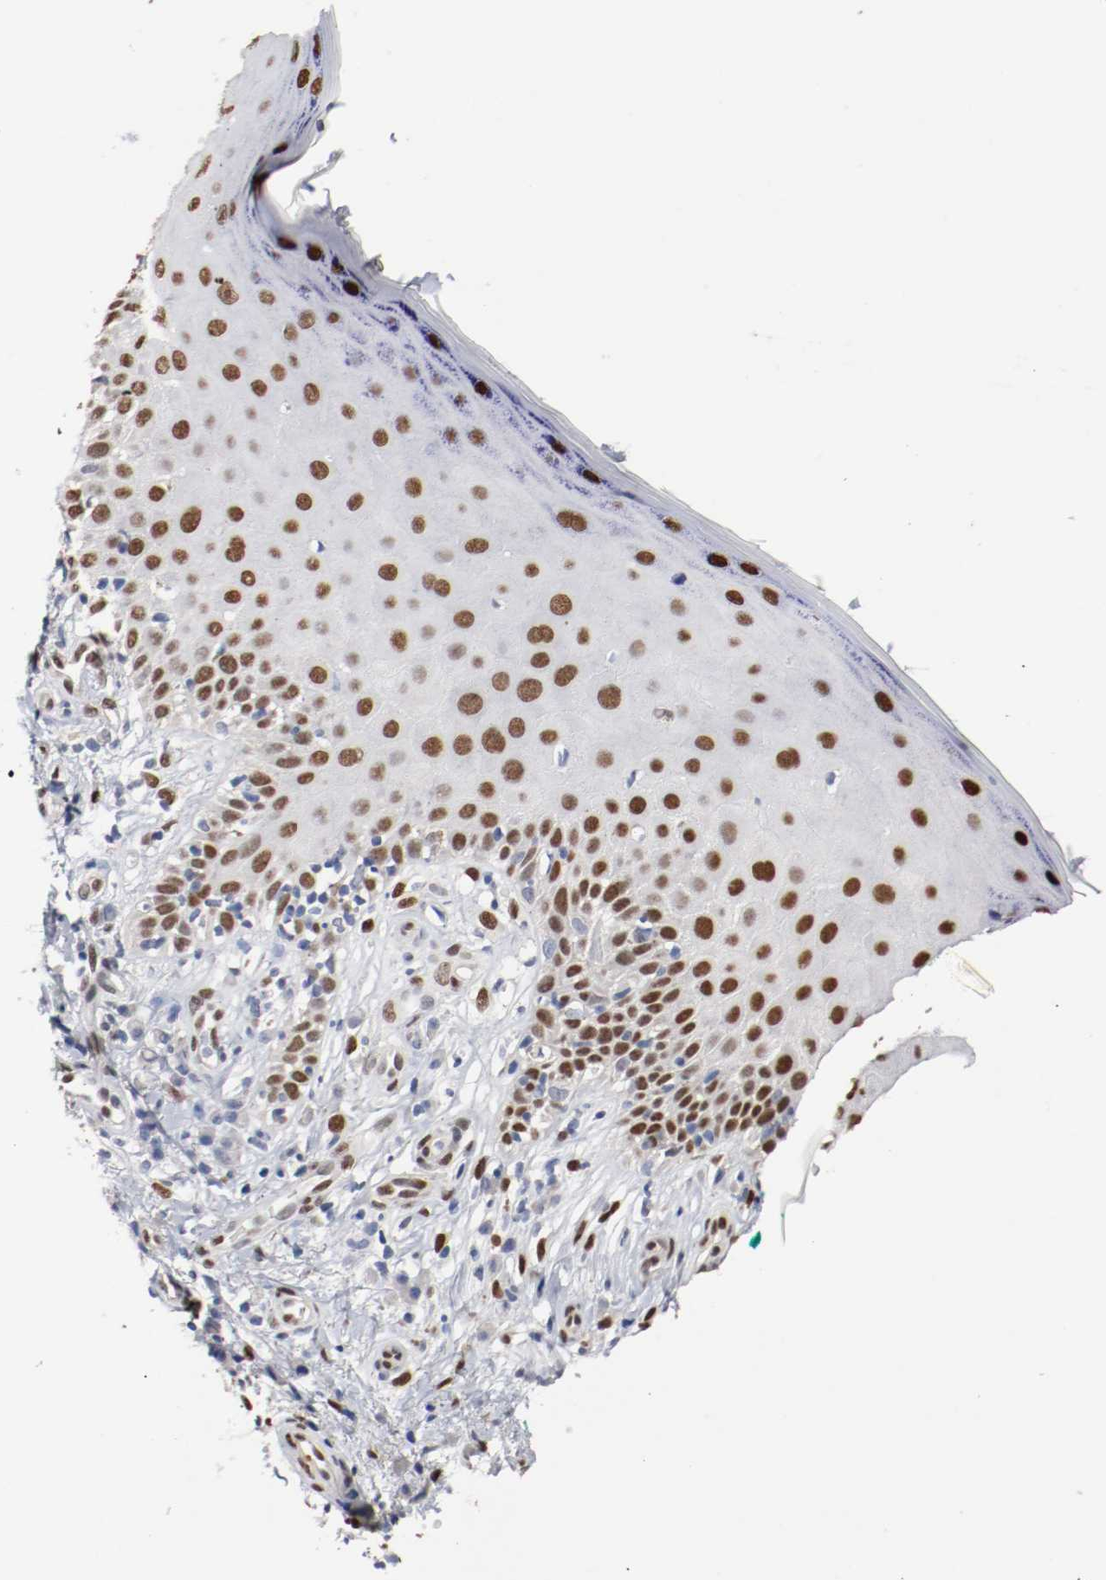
{"staining": {"intensity": "strong", "quantity": ">75%", "location": "nuclear"}, "tissue": "skin cancer", "cell_type": "Tumor cells", "image_type": "cancer", "snomed": [{"axis": "morphology", "description": "Squamous cell carcinoma, NOS"}, {"axis": "topography", "description": "Skin"}], "caption": "Human skin cancer (squamous cell carcinoma) stained for a protein (brown) reveals strong nuclear positive positivity in about >75% of tumor cells.", "gene": "FOSL2", "patient": {"sex": "female", "age": 42}}